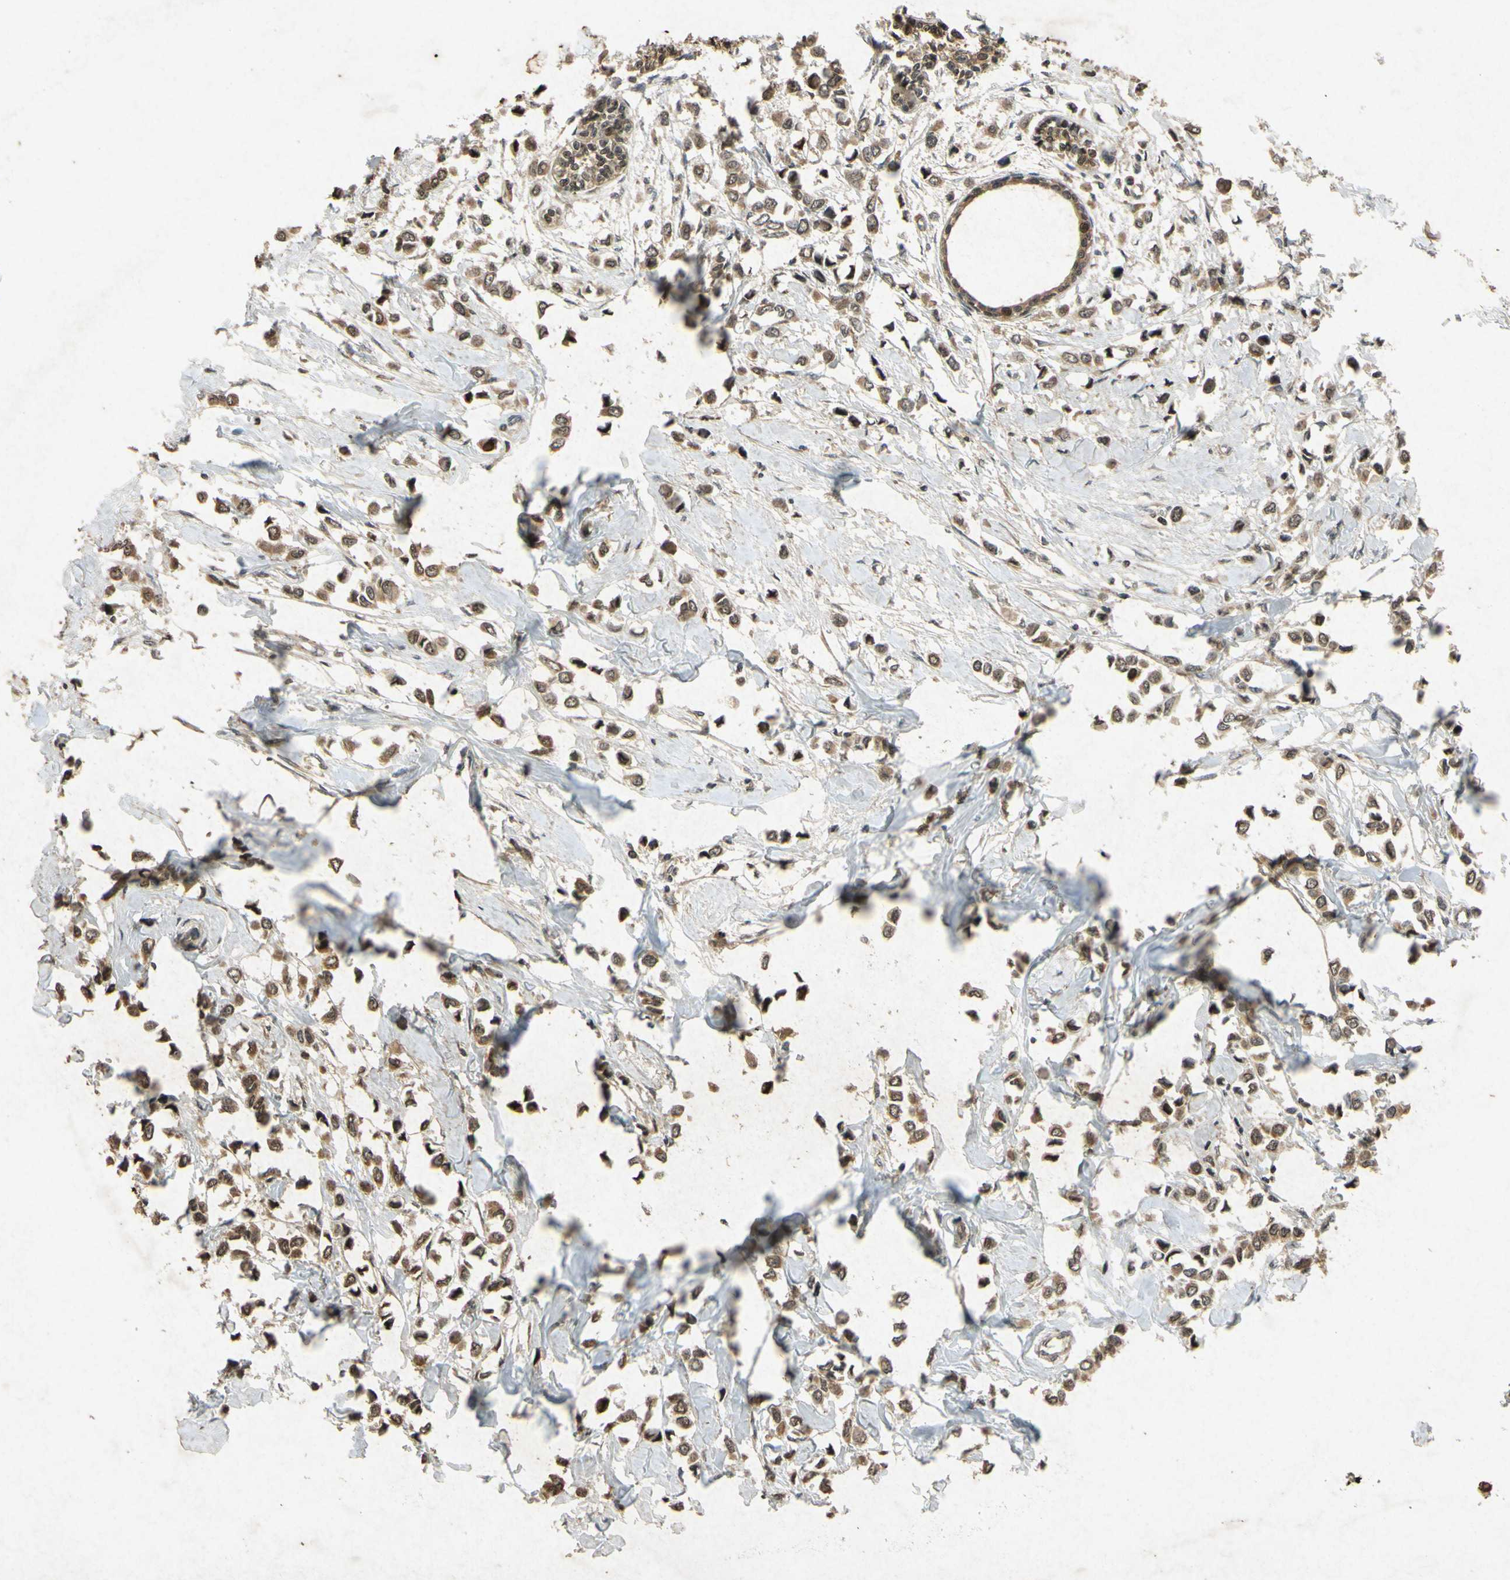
{"staining": {"intensity": "moderate", "quantity": ">75%", "location": "cytoplasmic/membranous"}, "tissue": "breast cancer", "cell_type": "Tumor cells", "image_type": "cancer", "snomed": [{"axis": "morphology", "description": "Lobular carcinoma"}, {"axis": "topography", "description": "Breast"}], "caption": "Moderate cytoplasmic/membranous staining is identified in about >75% of tumor cells in lobular carcinoma (breast). The staining is performed using DAB brown chromogen to label protein expression. The nuclei are counter-stained blue using hematoxylin.", "gene": "ATP6V1H", "patient": {"sex": "female", "age": 51}}